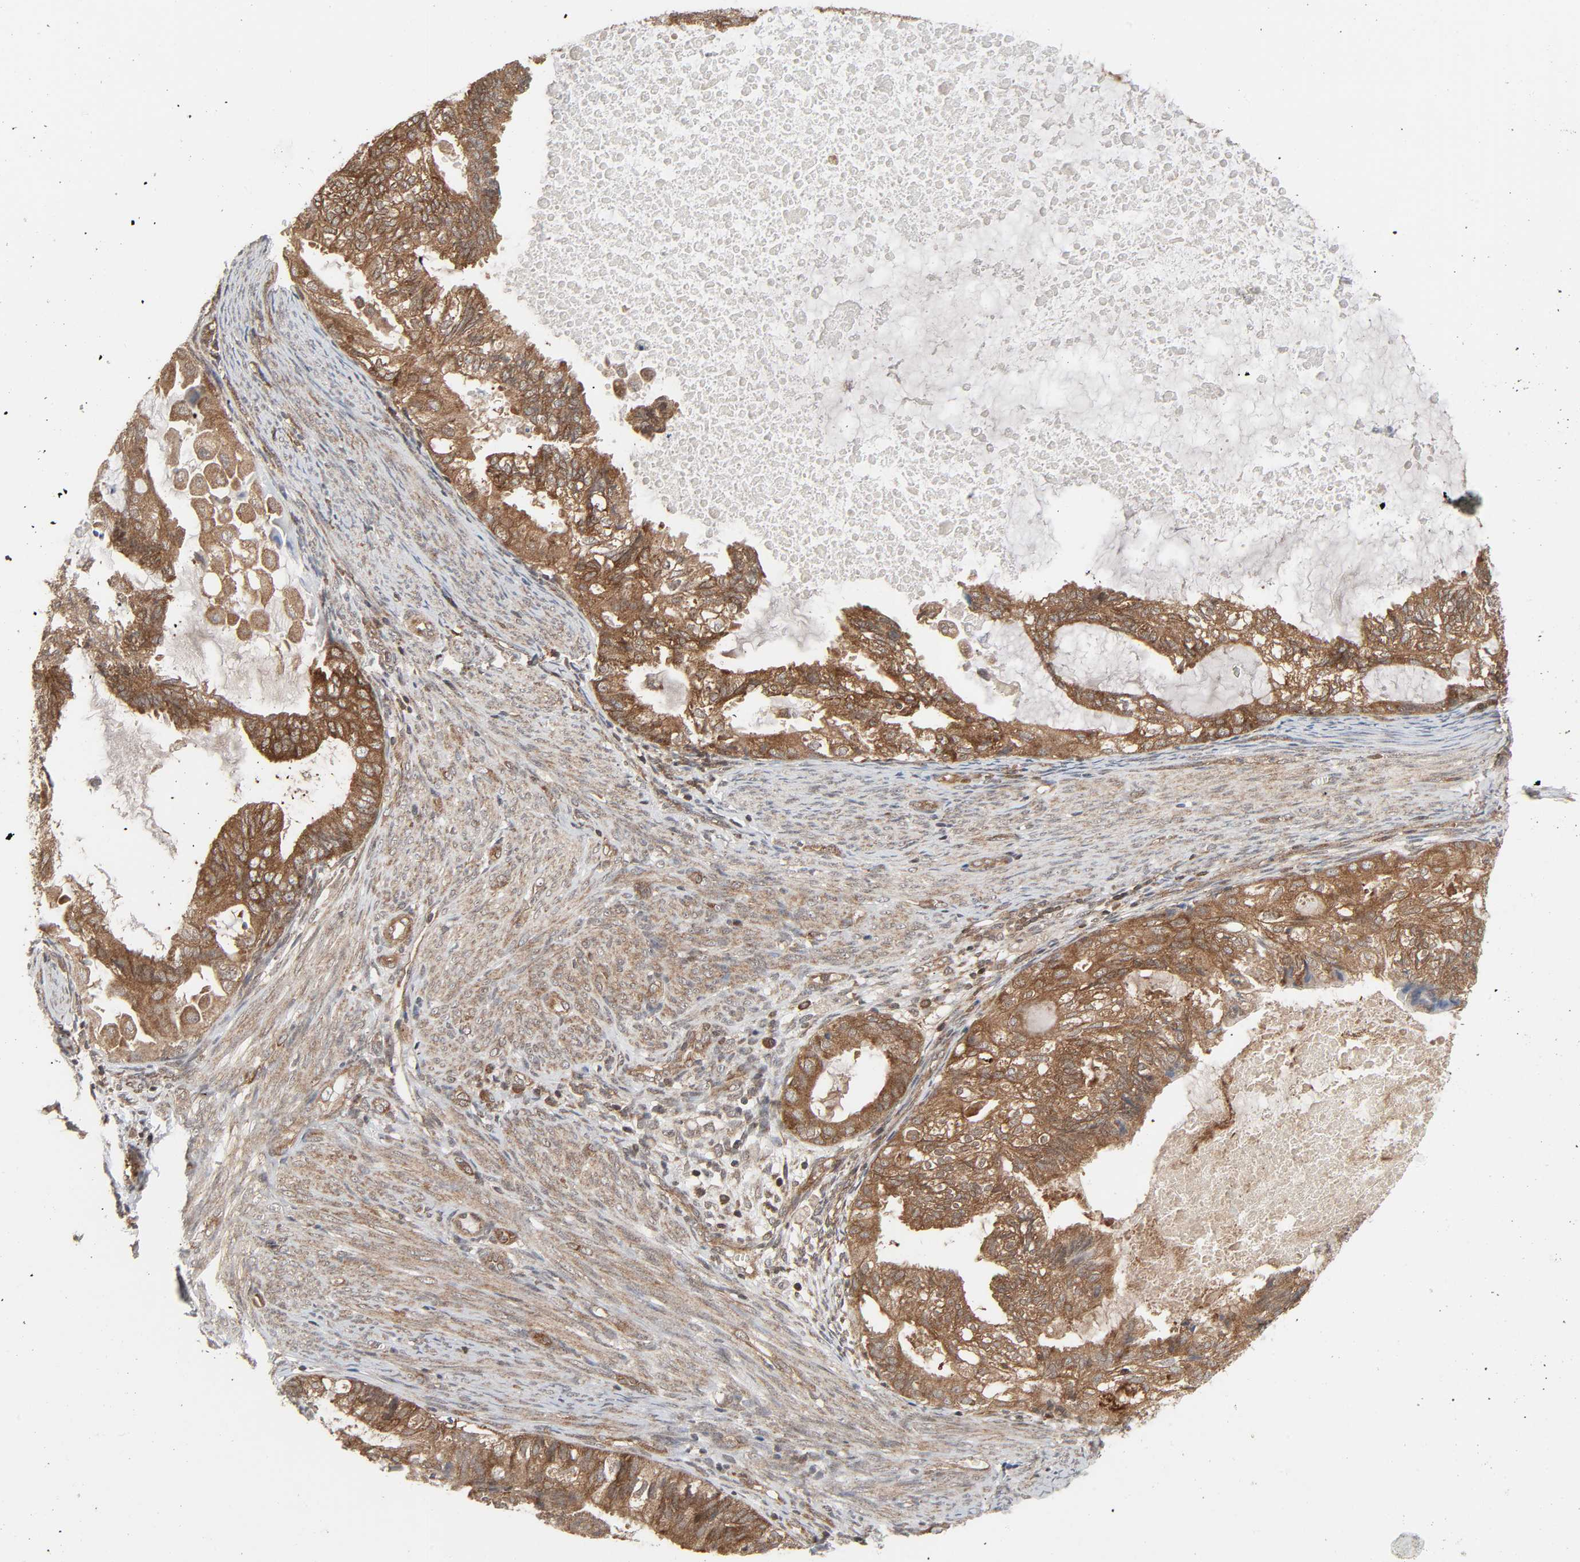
{"staining": {"intensity": "moderate", "quantity": ">75%", "location": "cytoplasmic/membranous"}, "tissue": "cervical cancer", "cell_type": "Tumor cells", "image_type": "cancer", "snomed": [{"axis": "morphology", "description": "Normal tissue, NOS"}, {"axis": "morphology", "description": "Adenocarcinoma, NOS"}, {"axis": "topography", "description": "Cervix"}, {"axis": "topography", "description": "Endometrium"}], "caption": "This is a photomicrograph of immunohistochemistry (IHC) staining of cervical adenocarcinoma, which shows moderate staining in the cytoplasmic/membranous of tumor cells.", "gene": "GSK3A", "patient": {"sex": "female", "age": 86}}